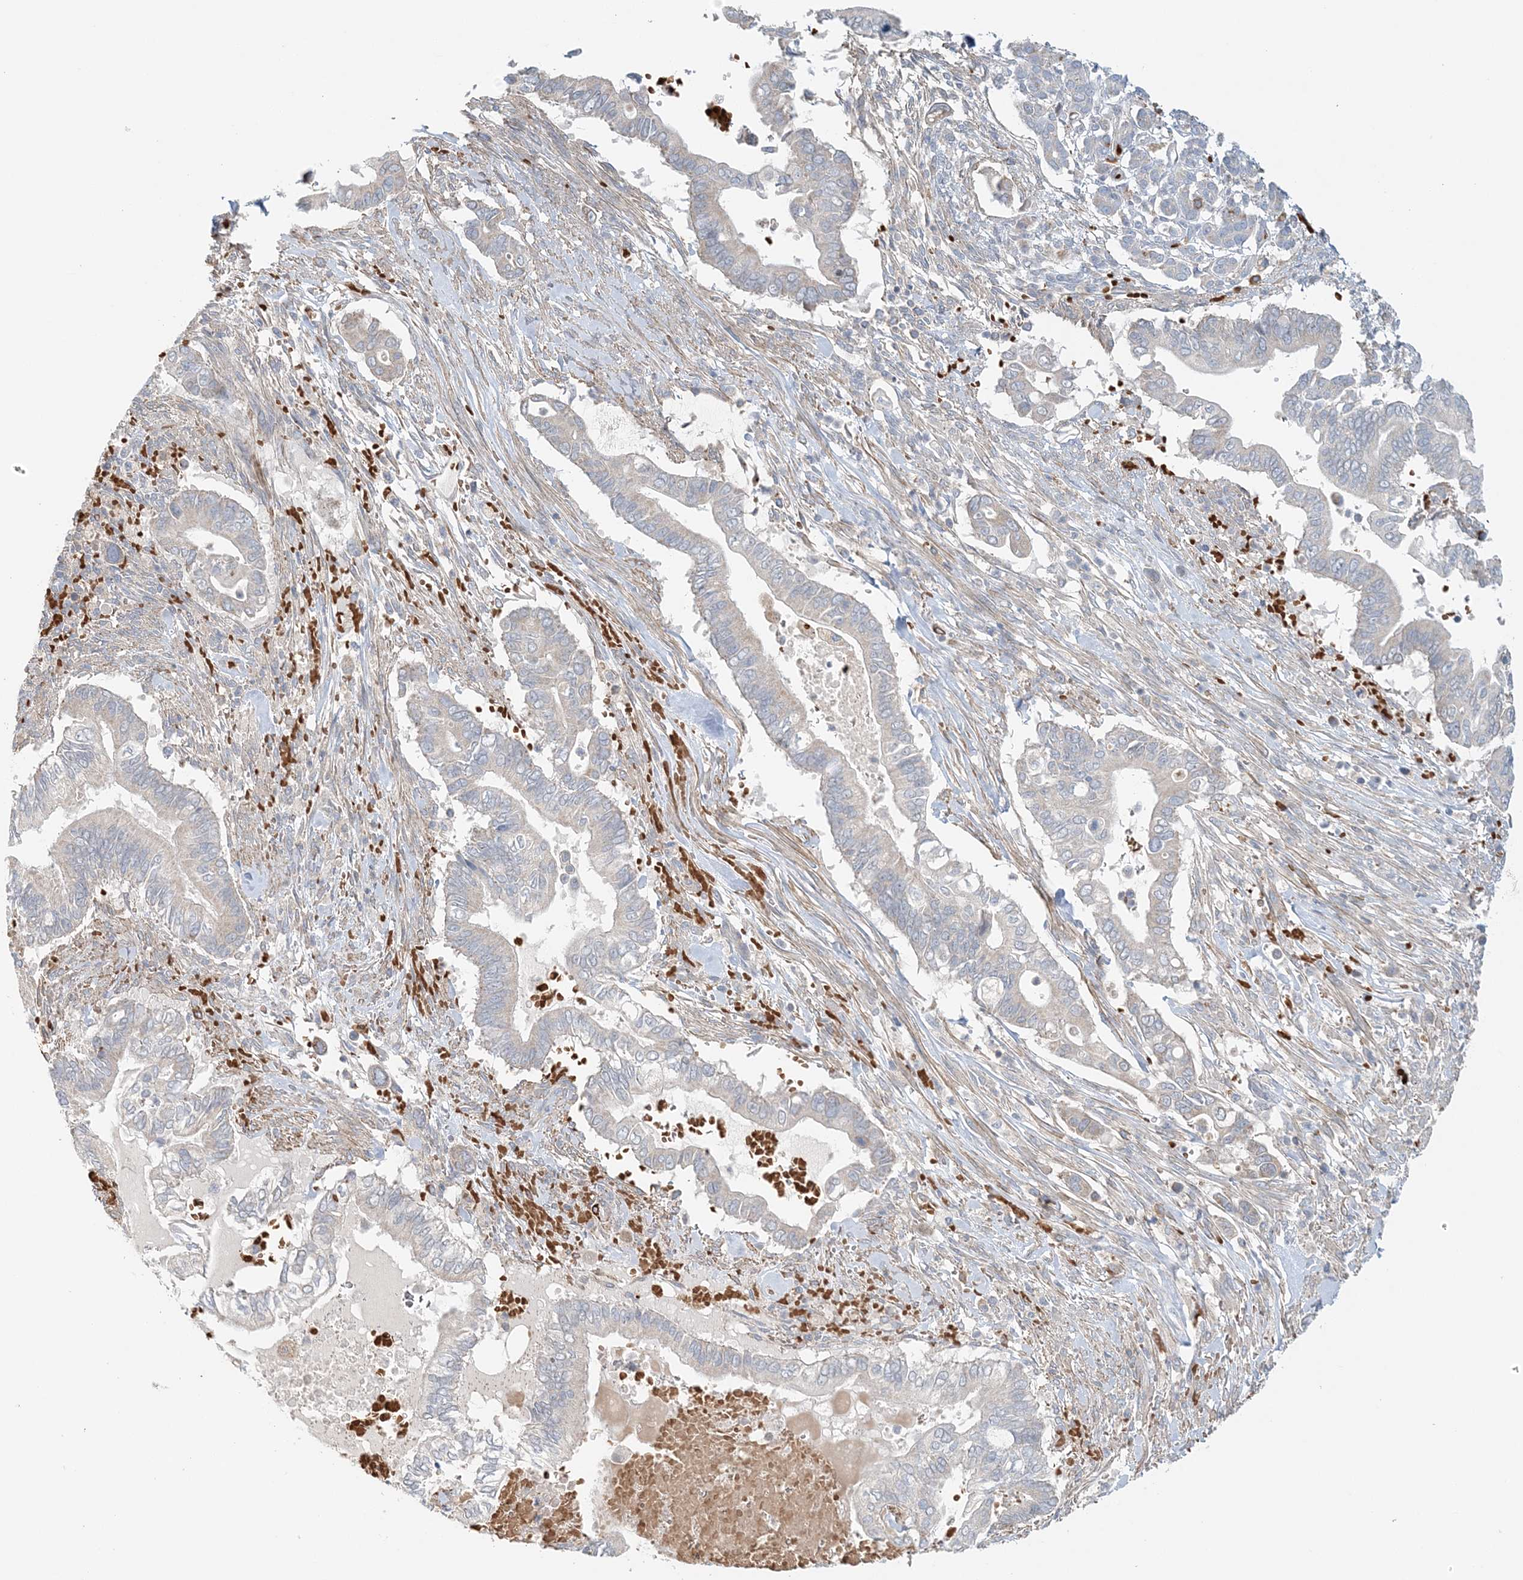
{"staining": {"intensity": "negative", "quantity": "none", "location": "none"}, "tissue": "pancreatic cancer", "cell_type": "Tumor cells", "image_type": "cancer", "snomed": [{"axis": "morphology", "description": "Adenocarcinoma, NOS"}, {"axis": "topography", "description": "Pancreas"}], "caption": "Micrograph shows no significant protein staining in tumor cells of pancreatic cancer.", "gene": "TTI1", "patient": {"sex": "male", "age": 68}}